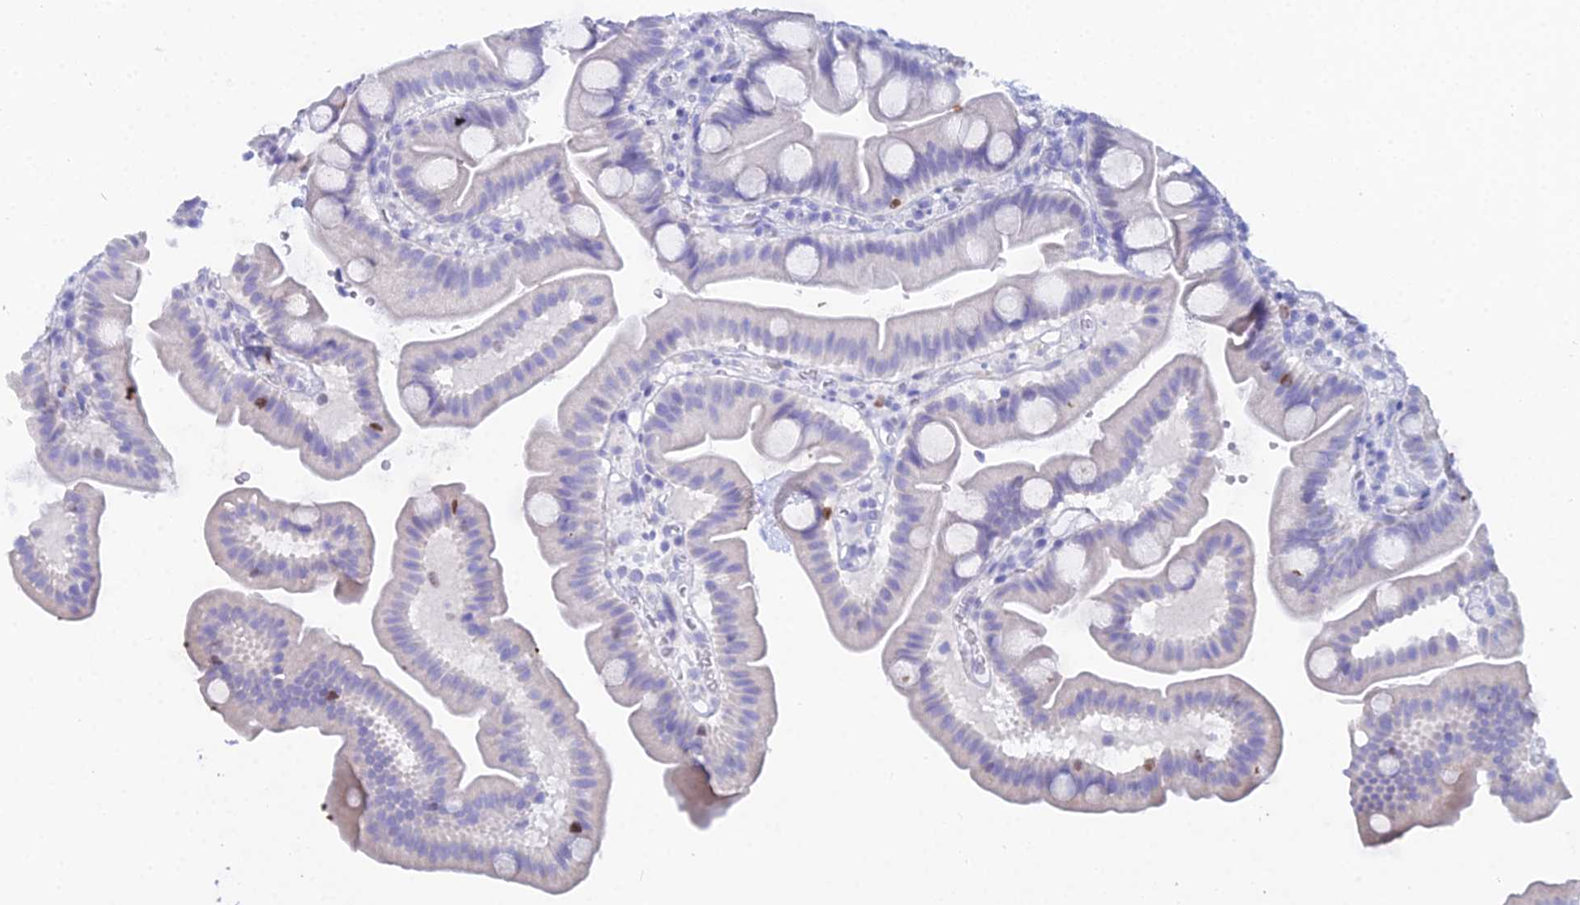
{"staining": {"intensity": "moderate", "quantity": "<25%", "location": "nuclear"}, "tissue": "small intestine", "cell_type": "Glandular cells", "image_type": "normal", "snomed": [{"axis": "morphology", "description": "Normal tissue, NOS"}, {"axis": "topography", "description": "Small intestine"}], "caption": "Protein expression analysis of unremarkable small intestine shows moderate nuclear expression in about <25% of glandular cells.", "gene": "MCM2", "patient": {"sex": "female", "age": 68}}